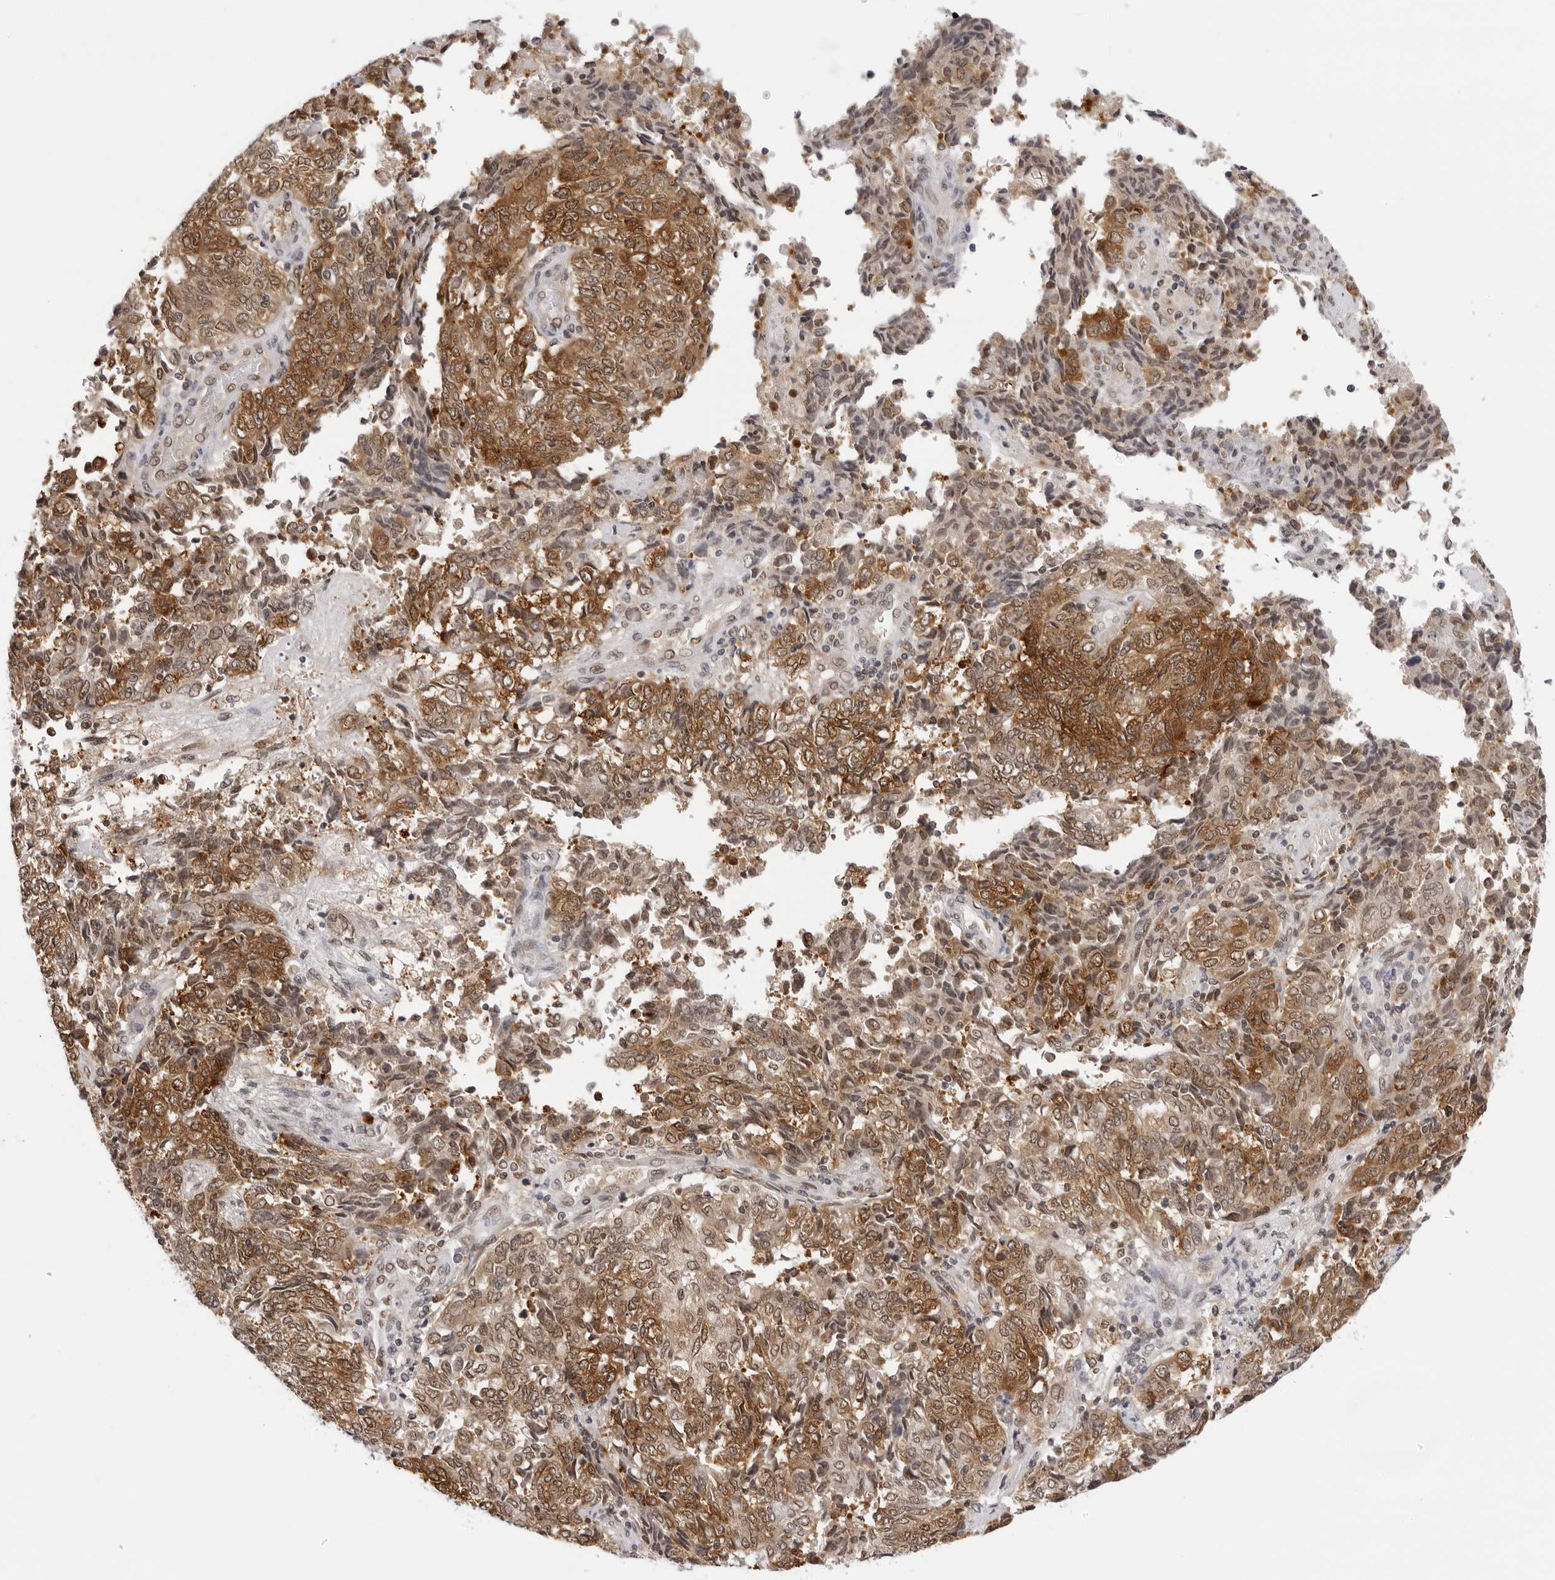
{"staining": {"intensity": "moderate", "quantity": ">75%", "location": "cytoplasmic/membranous,nuclear"}, "tissue": "endometrial cancer", "cell_type": "Tumor cells", "image_type": "cancer", "snomed": [{"axis": "morphology", "description": "Adenocarcinoma, NOS"}, {"axis": "topography", "description": "Endometrium"}], "caption": "Protein staining of adenocarcinoma (endometrial) tissue displays moderate cytoplasmic/membranous and nuclear expression in approximately >75% of tumor cells.", "gene": "WDR77", "patient": {"sex": "female", "age": 80}}